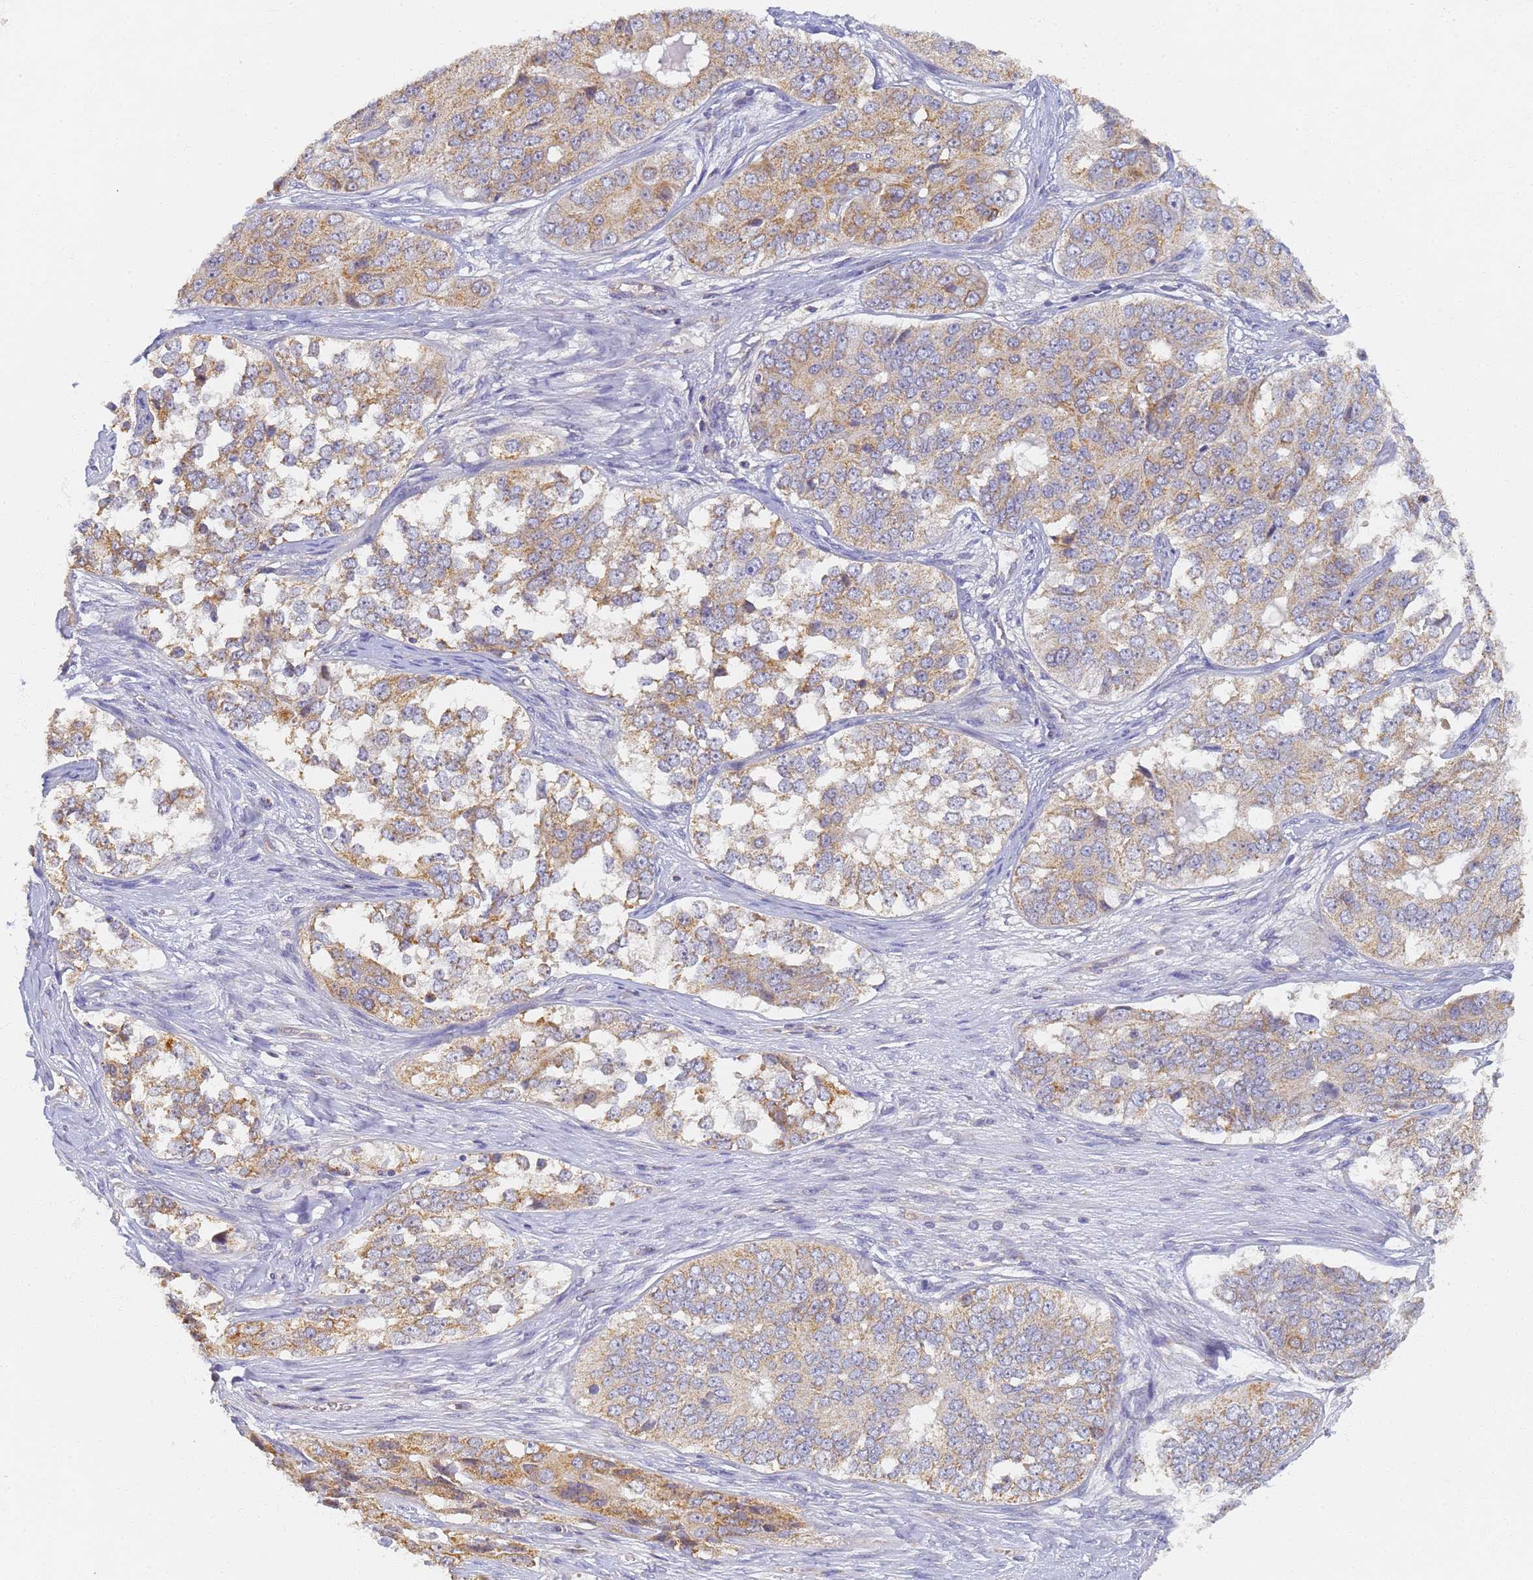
{"staining": {"intensity": "moderate", "quantity": ">75%", "location": "cytoplasmic/membranous"}, "tissue": "ovarian cancer", "cell_type": "Tumor cells", "image_type": "cancer", "snomed": [{"axis": "morphology", "description": "Carcinoma, endometroid"}, {"axis": "topography", "description": "Ovary"}], "caption": "Ovarian endometroid carcinoma stained with DAB (3,3'-diaminobenzidine) IHC exhibits medium levels of moderate cytoplasmic/membranous staining in approximately >75% of tumor cells.", "gene": "UTP23", "patient": {"sex": "female", "age": 51}}